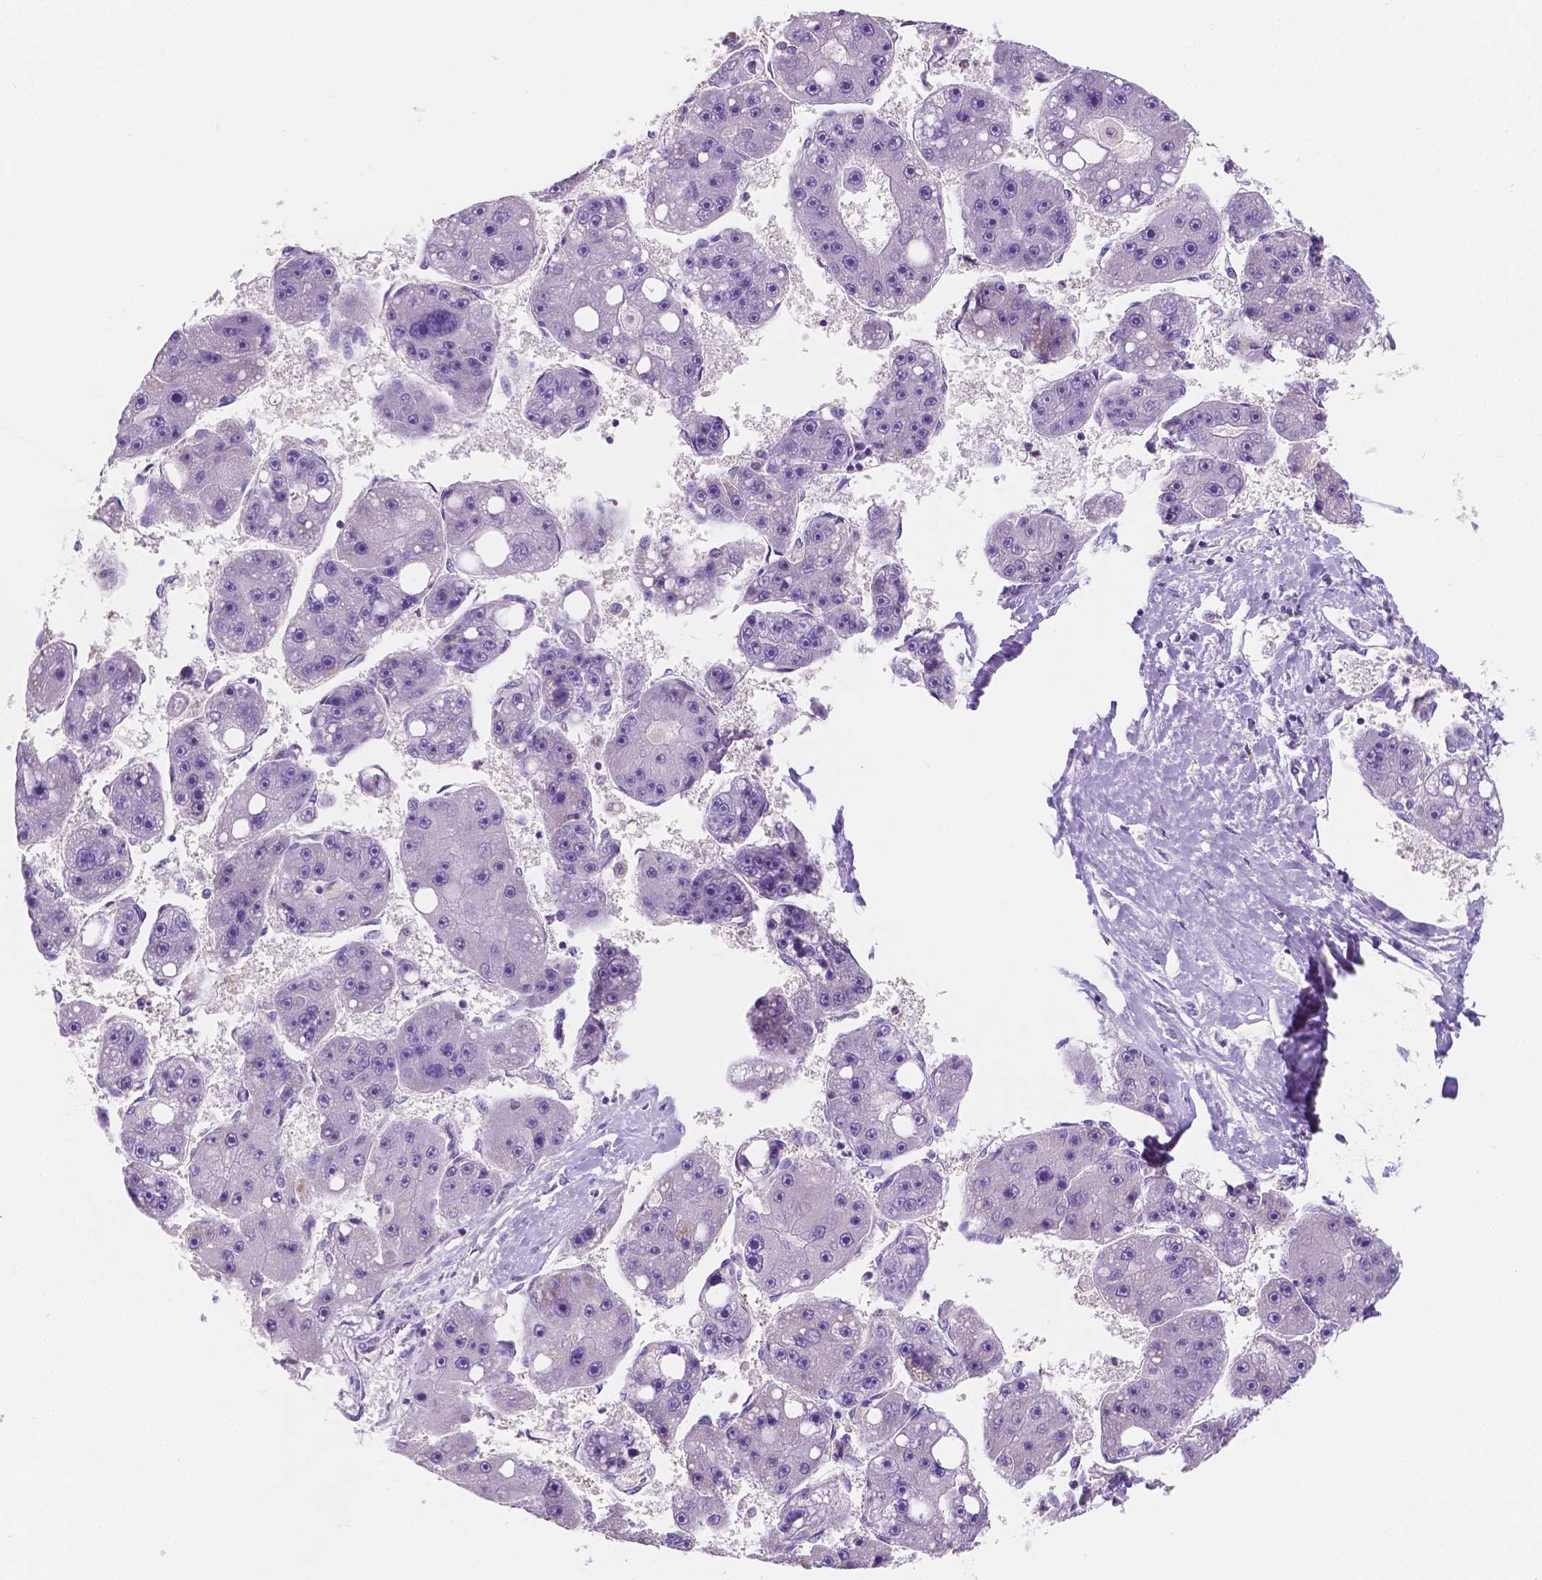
{"staining": {"intensity": "negative", "quantity": "none", "location": "none"}, "tissue": "liver cancer", "cell_type": "Tumor cells", "image_type": "cancer", "snomed": [{"axis": "morphology", "description": "Carcinoma, Hepatocellular, NOS"}, {"axis": "topography", "description": "Liver"}], "caption": "Protein analysis of liver hepatocellular carcinoma displays no significant staining in tumor cells. (Stains: DAB (3,3'-diaminobenzidine) IHC with hematoxylin counter stain, Microscopy: brightfield microscopy at high magnification).", "gene": "TMEM130", "patient": {"sex": "female", "age": 61}}